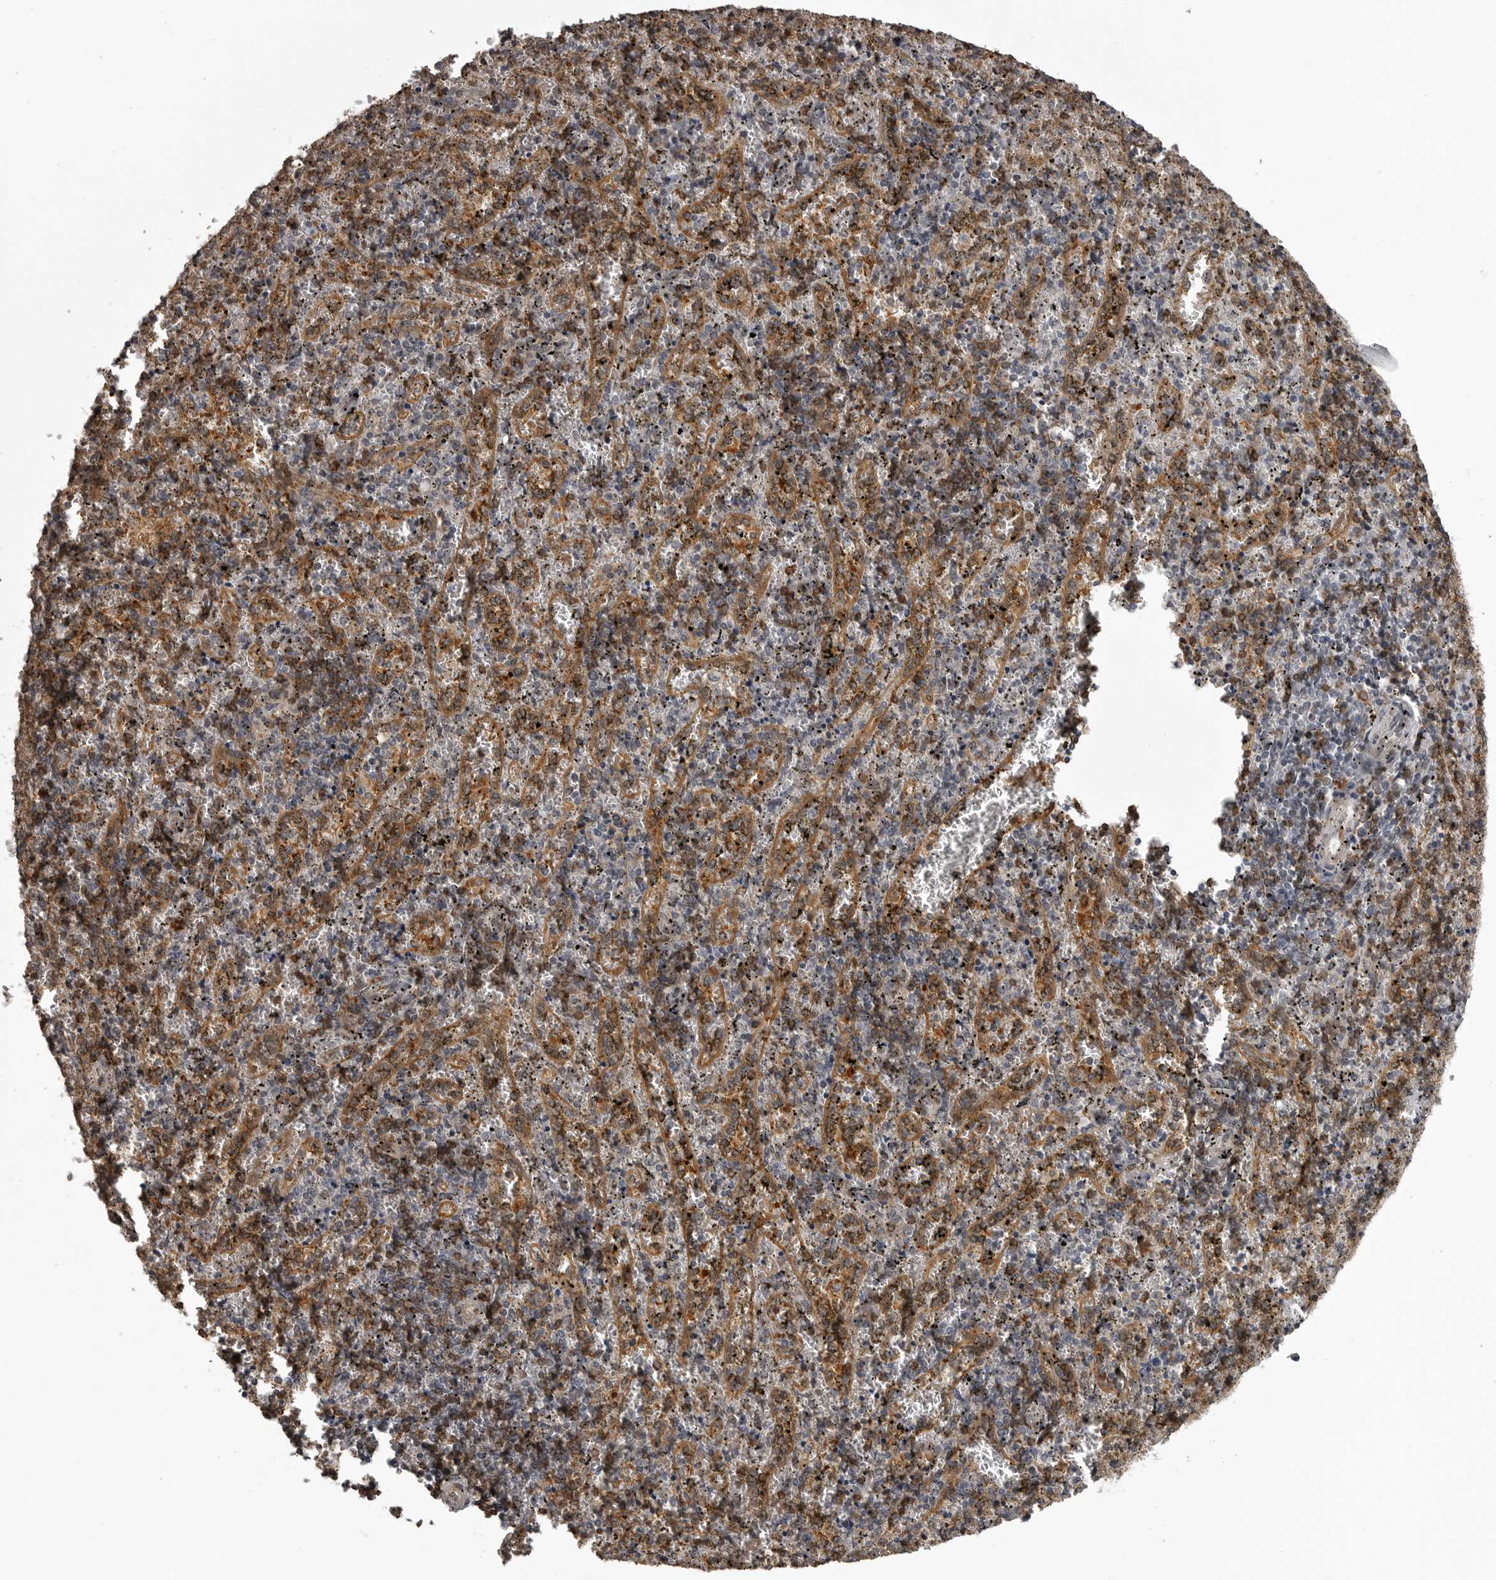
{"staining": {"intensity": "strong", "quantity": "<25%", "location": "cytoplasmic/membranous"}, "tissue": "spleen", "cell_type": "Cells in red pulp", "image_type": "normal", "snomed": [{"axis": "morphology", "description": "Normal tissue, NOS"}, {"axis": "topography", "description": "Spleen"}], "caption": "Brown immunohistochemical staining in benign spleen exhibits strong cytoplasmic/membranous staining in about <25% of cells in red pulp.", "gene": "SNX16", "patient": {"sex": "male", "age": 11}}